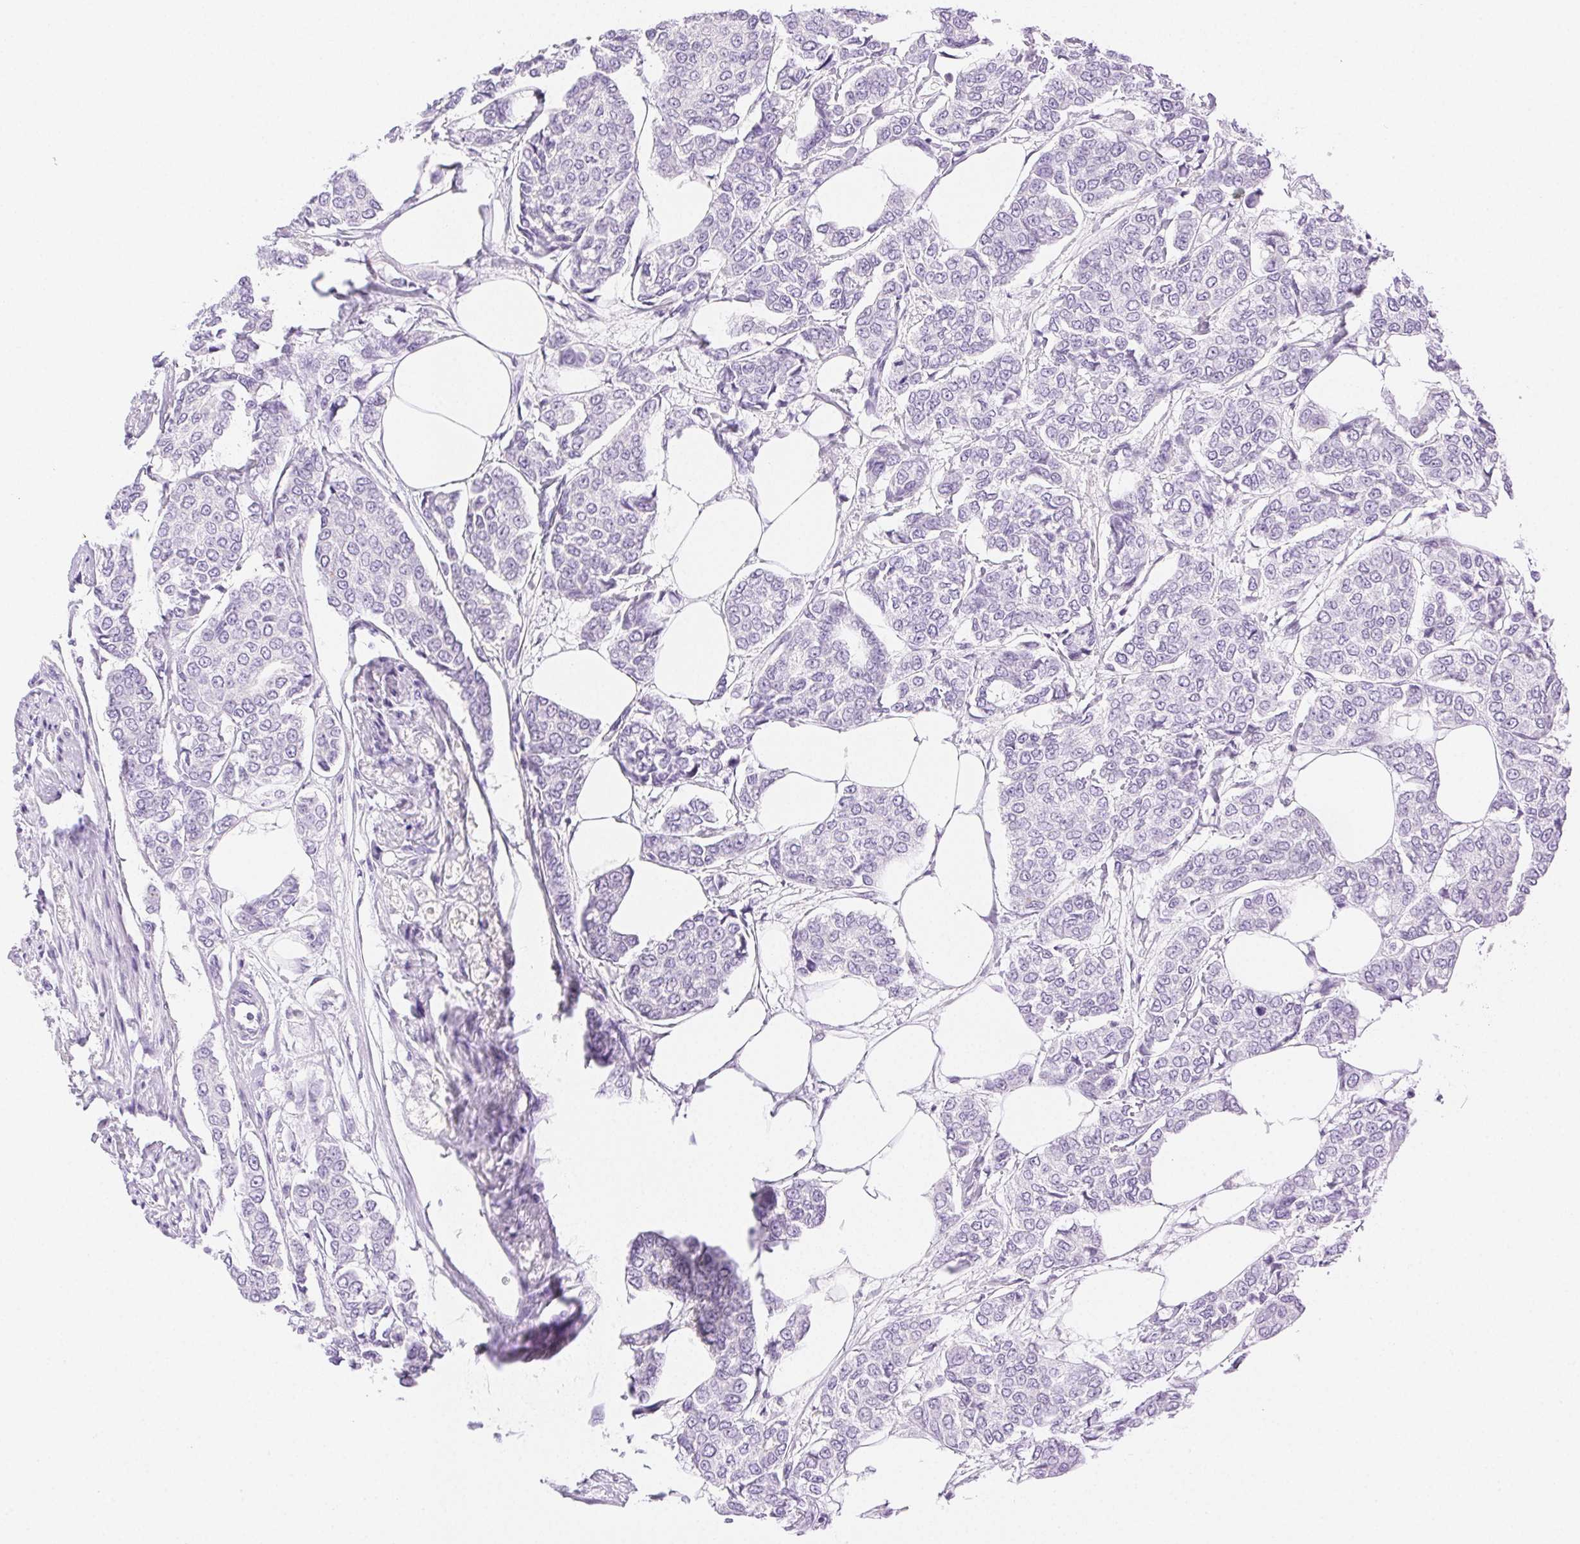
{"staining": {"intensity": "negative", "quantity": "none", "location": "none"}, "tissue": "breast cancer", "cell_type": "Tumor cells", "image_type": "cancer", "snomed": [{"axis": "morphology", "description": "Duct carcinoma"}, {"axis": "topography", "description": "Breast"}], "caption": "Immunohistochemical staining of breast cancer (invasive ductal carcinoma) reveals no significant positivity in tumor cells. (Immunohistochemistry (ihc), brightfield microscopy, high magnification).", "gene": "SPACA4", "patient": {"sex": "female", "age": 94}}